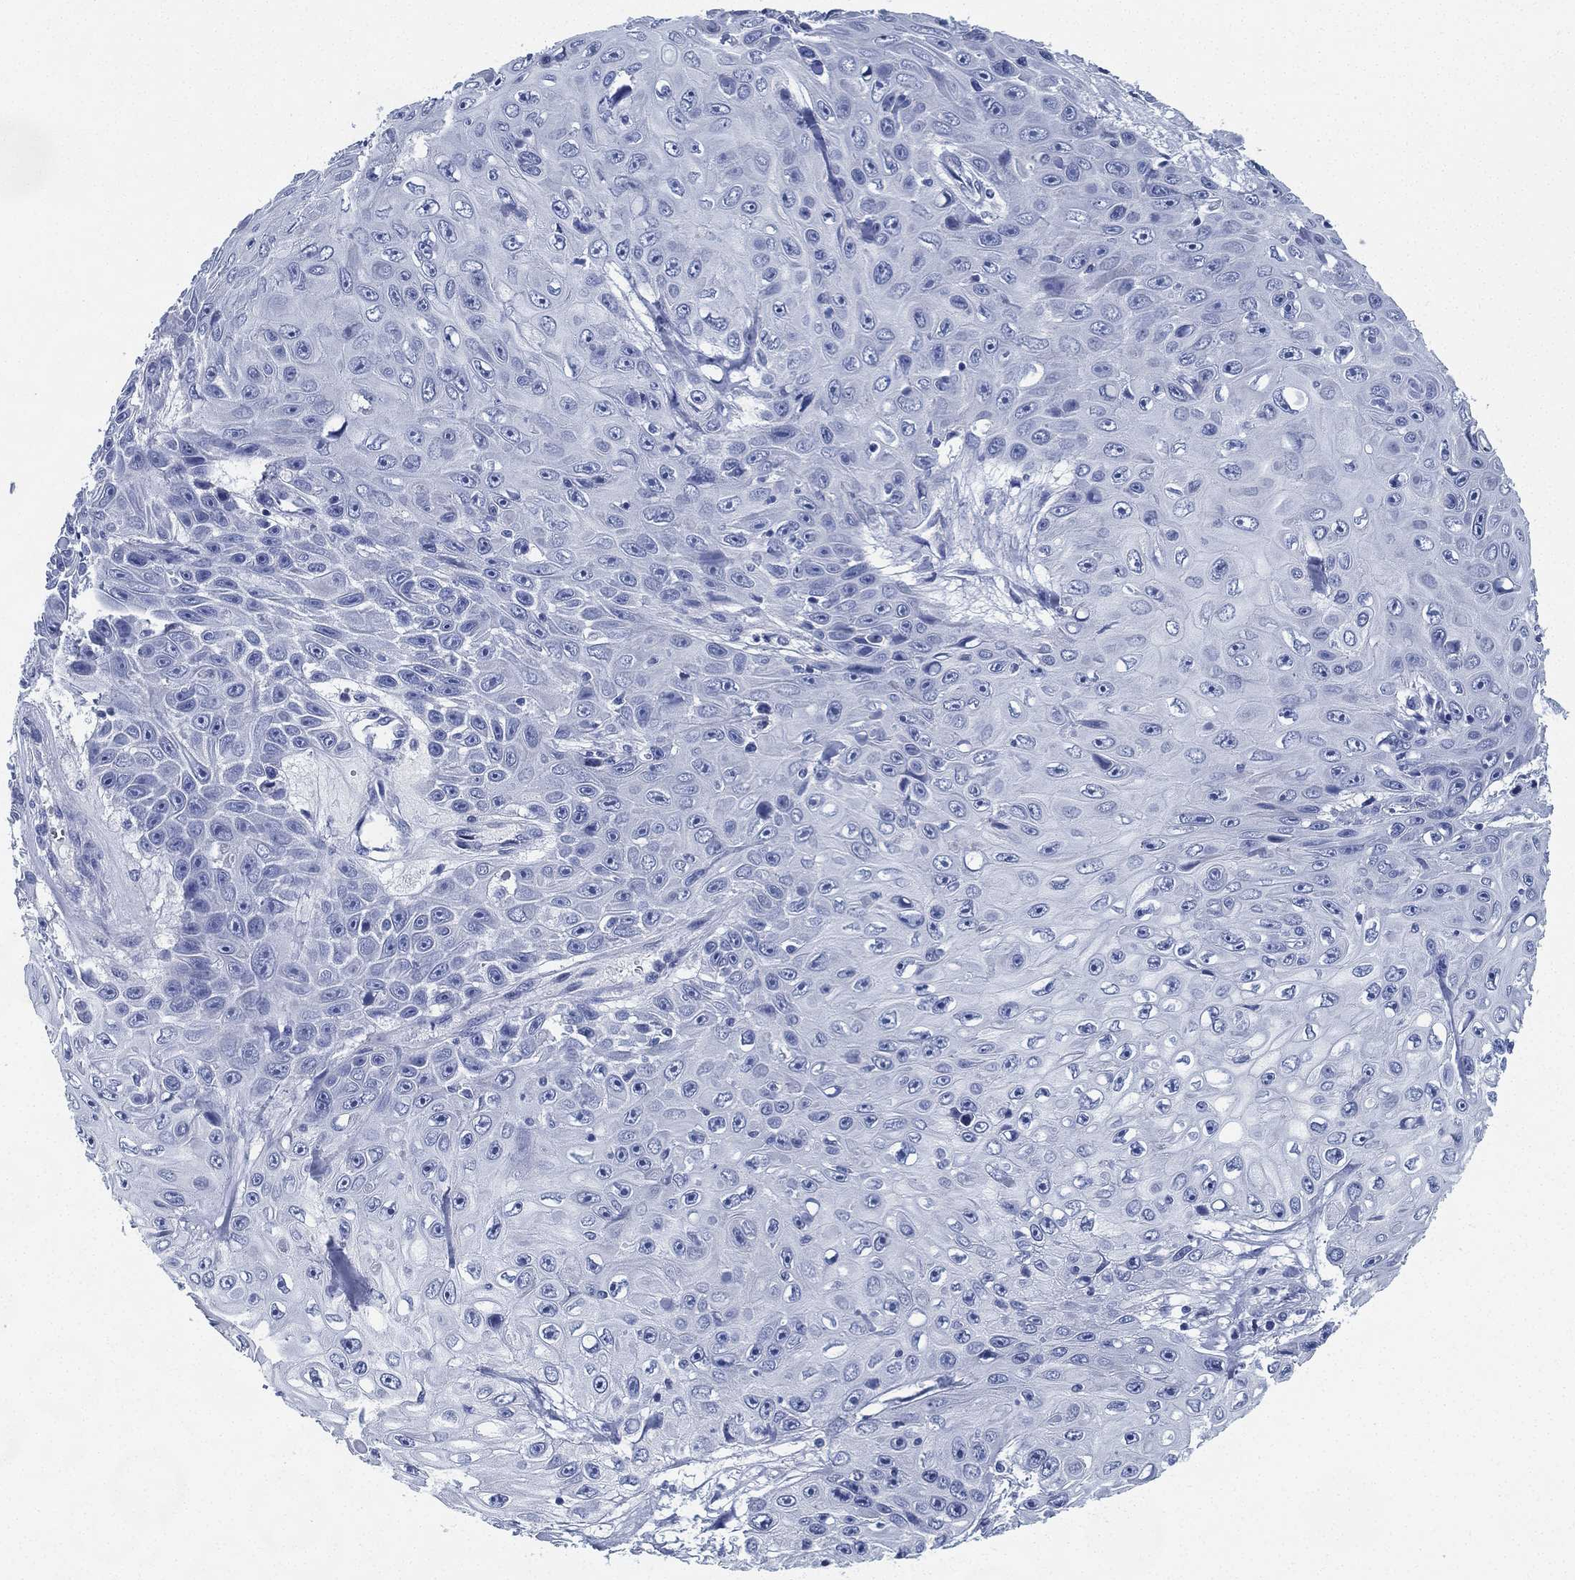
{"staining": {"intensity": "negative", "quantity": "none", "location": "none"}, "tissue": "skin cancer", "cell_type": "Tumor cells", "image_type": "cancer", "snomed": [{"axis": "morphology", "description": "Squamous cell carcinoma, NOS"}, {"axis": "topography", "description": "Skin"}], "caption": "An immunohistochemistry micrograph of skin cancer (squamous cell carcinoma) is shown. There is no staining in tumor cells of skin cancer (squamous cell carcinoma). (DAB (3,3'-diaminobenzidine) immunohistochemistry (IHC), high magnification).", "gene": "DEFB121", "patient": {"sex": "male", "age": 82}}